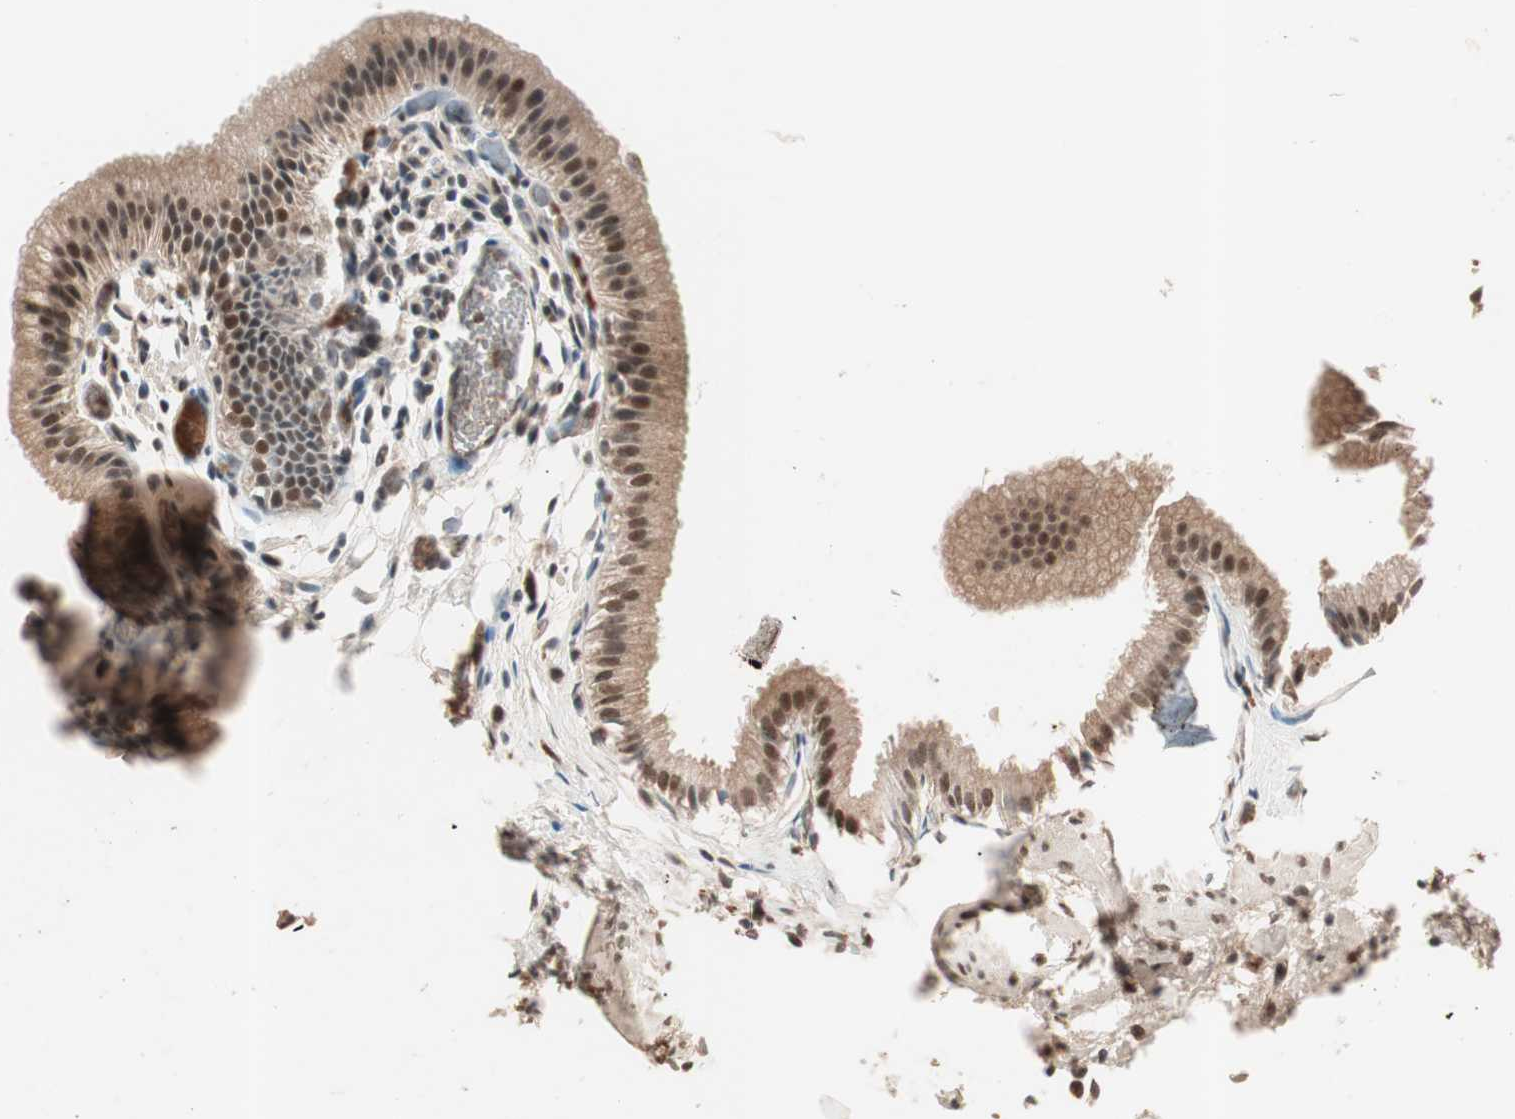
{"staining": {"intensity": "moderate", "quantity": ">75%", "location": "nuclear"}, "tissue": "gallbladder", "cell_type": "Glandular cells", "image_type": "normal", "snomed": [{"axis": "morphology", "description": "Normal tissue, NOS"}, {"axis": "topography", "description": "Gallbladder"}], "caption": "High-magnification brightfield microscopy of unremarkable gallbladder stained with DAB (3,3'-diaminobenzidine) (brown) and counterstained with hematoxylin (blue). glandular cells exhibit moderate nuclear staining is appreciated in approximately>75% of cells.", "gene": "NFRKB", "patient": {"sex": "female", "age": 26}}